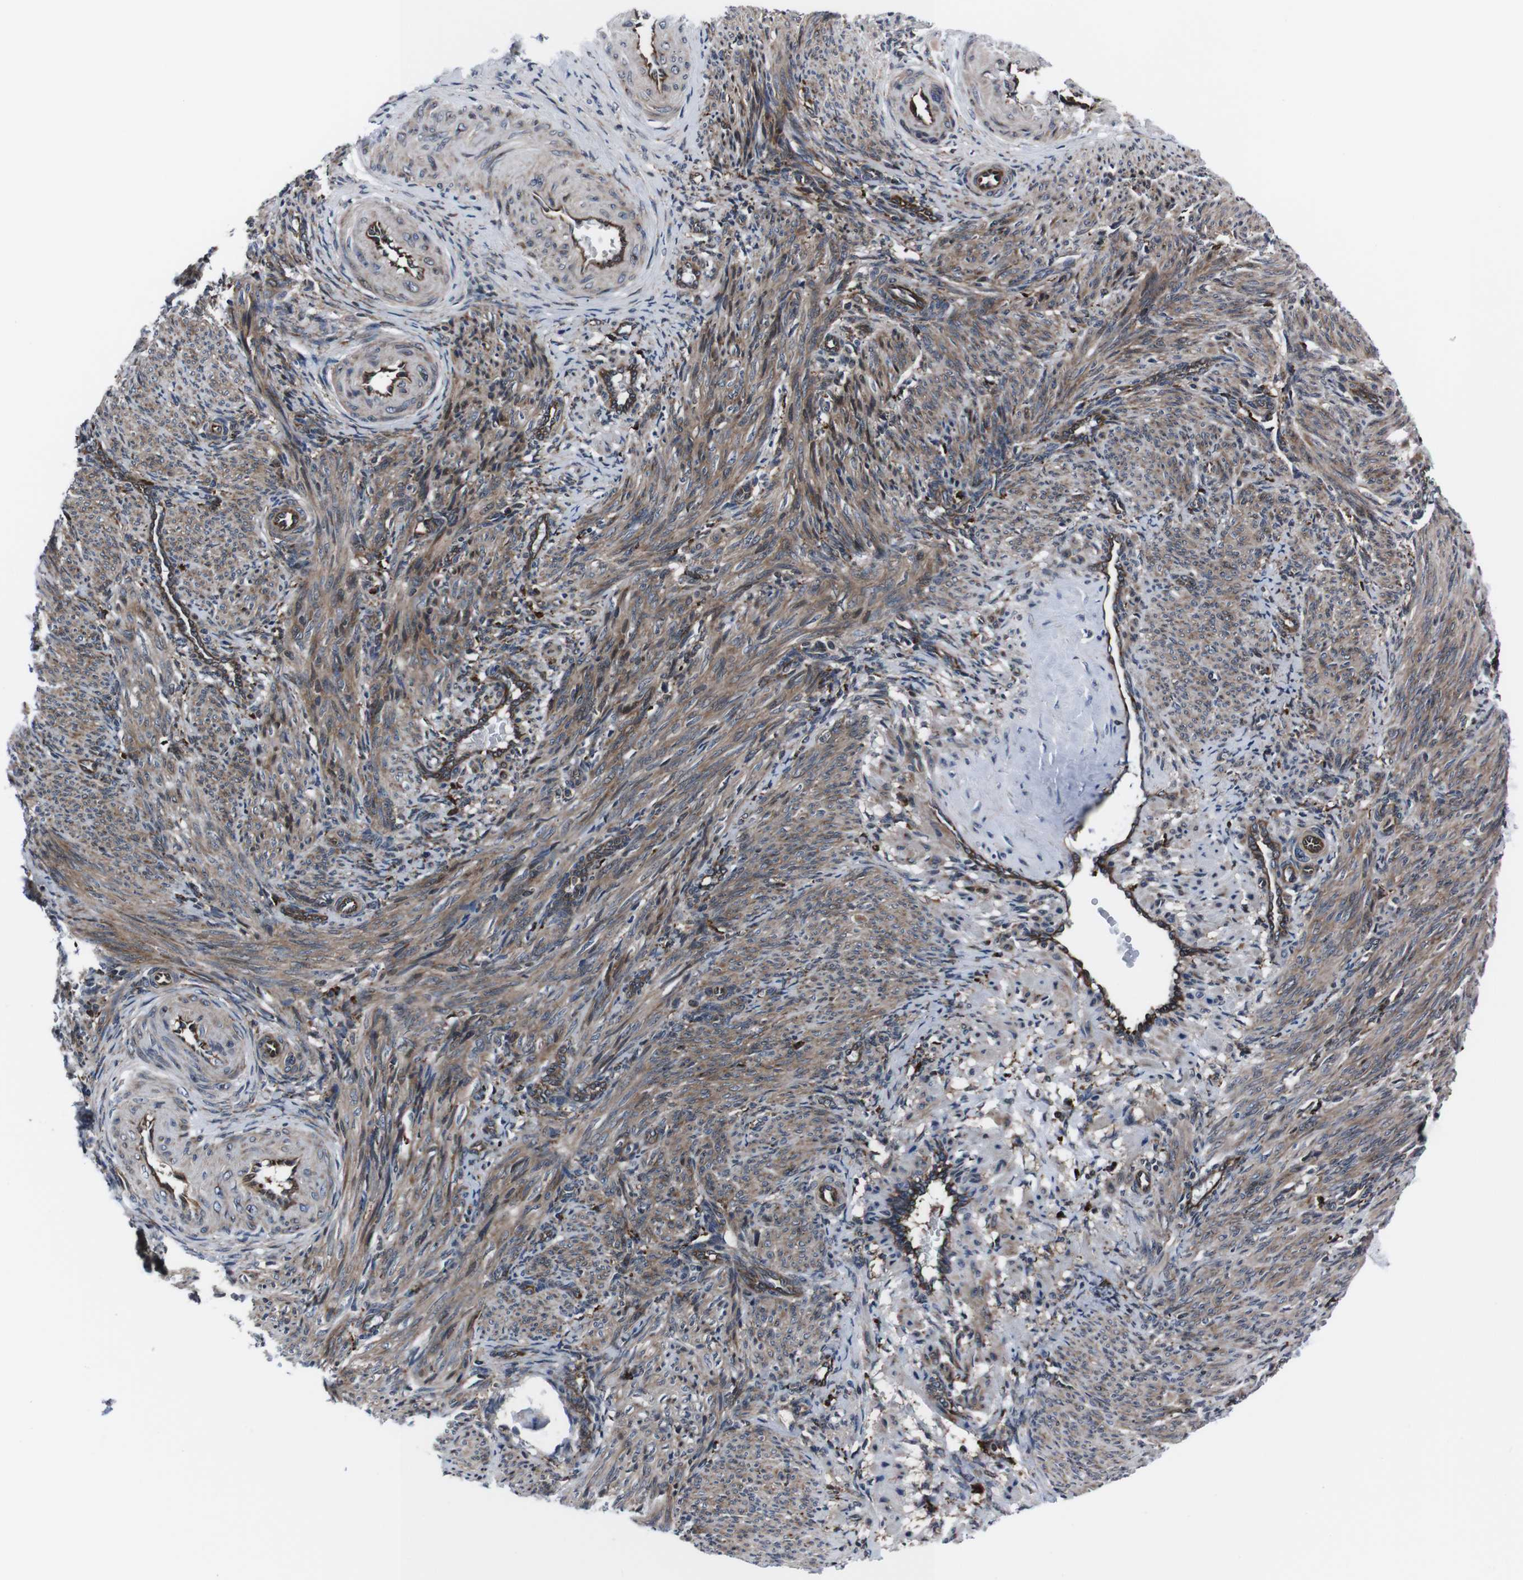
{"staining": {"intensity": "moderate", "quantity": ">75%", "location": "cytoplasmic/membranous"}, "tissue": "smooth muscle", "cell_type": "Smooth muscle cells", "image_type": "normal", "snomed": [{"axis": "morphology", "description": "Normal tissue, NOS"}, {"axis": "topography", "description": "Endometrium"}], "caption": "Unremarkable smooth muscle was stained to show a protein in brown. There is medium levels of moderate cytoplasmic/membranous staining in approximately >75% of smooth muscle cells. The staining was performed using DAB (3,3'-diaminobenzidine) to visualize the protein expression in brown, while the nuclei were stained in blue with hematoxylin (Magnification: 20x).", "gene": "EIF4A2", "patient": {"sex": "female", "age": 33}}